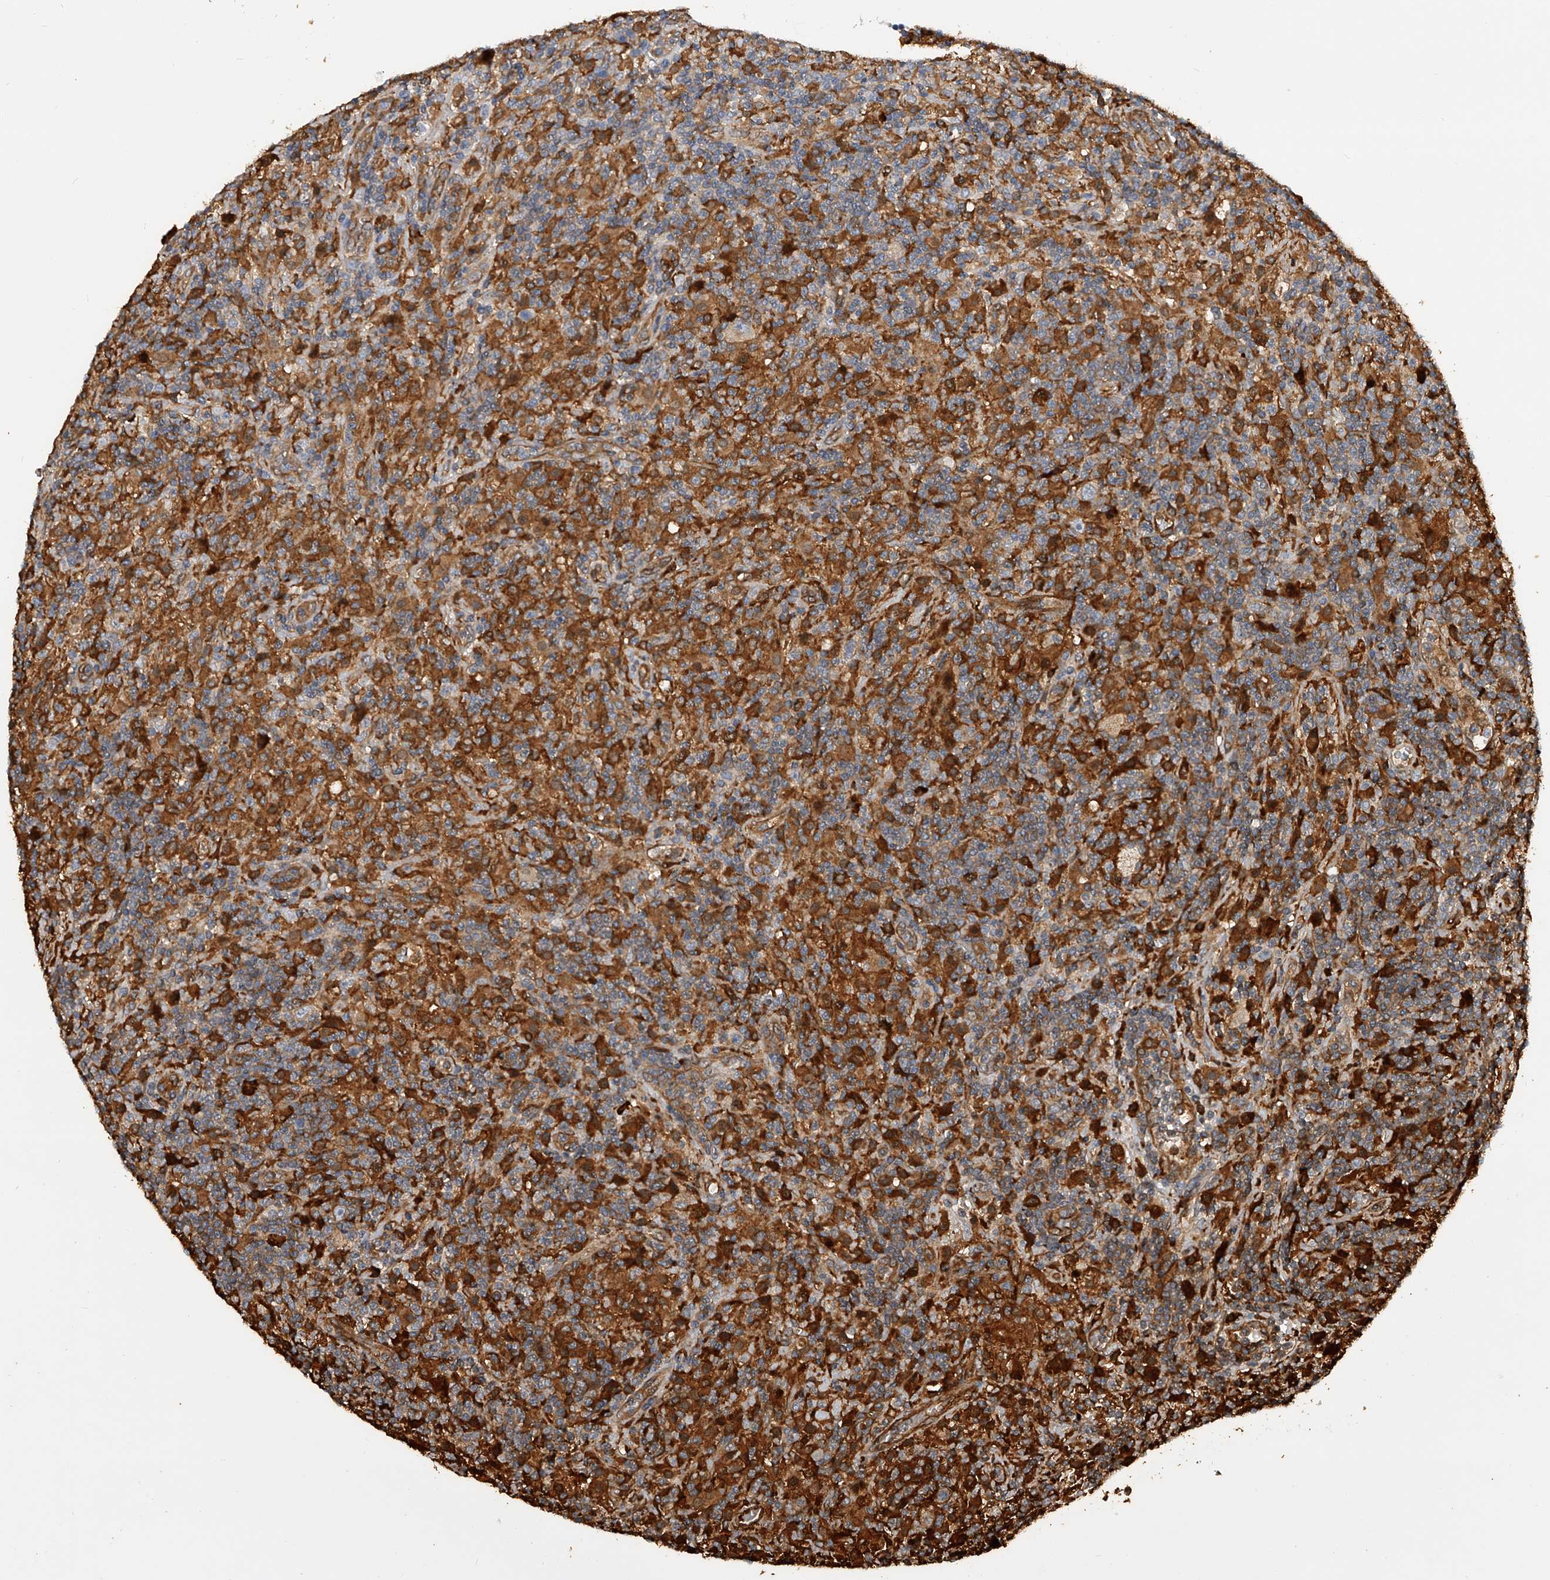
{"staining": {"intensity": "weak", "quantity": ">75%", "location": "cytoplasmic/membranous"}, "tissue": "lymphoma", "cell_type": "Tumor cells", "image_type": "cancer", "snomed": [{"axis": "morphology", "description": "Hodgkin's disease, NOS"}, {"axis": "topography", "description": "Lymph node"}], "caption": "Protein staining by IHC shows weak cytoplasmic/membranous expression in about >75% of tumor cells in Hodgkin's disease.", "gene": "PTPRA", "patient": {"sex": "male", "age": 70}}